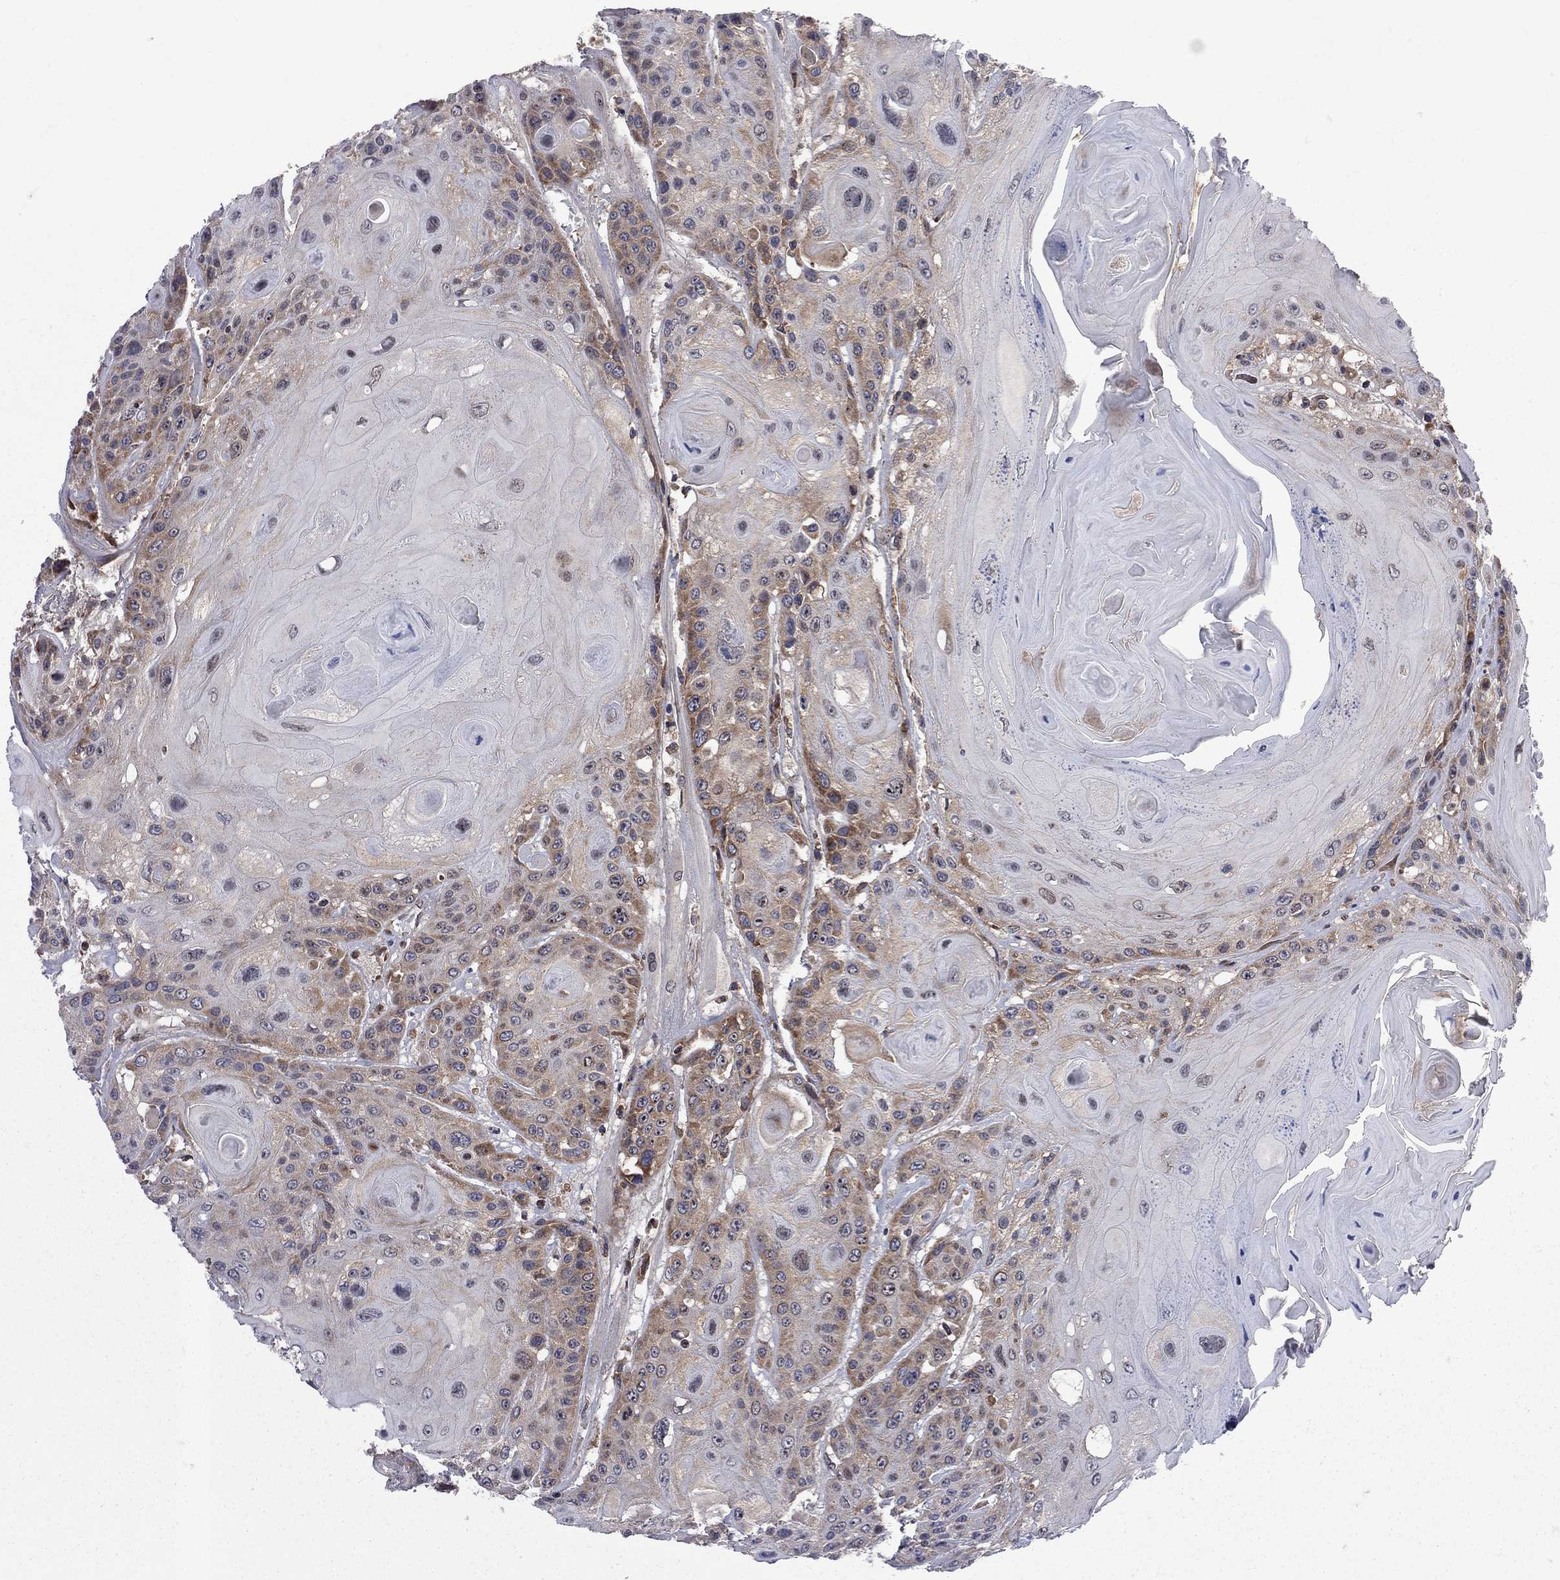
{"staining": {"intensity": "moderate", "quantity": "25%-75%", "location": "cytoplasmic/membranous"}, "tissue": "head and neck cancer", "cell_type": "Tumor cells", "image_type": "cancer", "snomed": [{"axis": "morphology", "description": "Squamous cell carcinoma, NOS"}, {"axis": "topography", "description": "Head-Neck"}], "caption": "Immunohistochemistry histopathology image of human head and neck squamous cell carcinoma stained for a protein (brown), which shows medium levels of moderate cytoplasmic/membranous expression in approximately 25%-75% of tumor cells.", "gene": "CNOT11", "patient": {"sex": "female", "age": 59}}